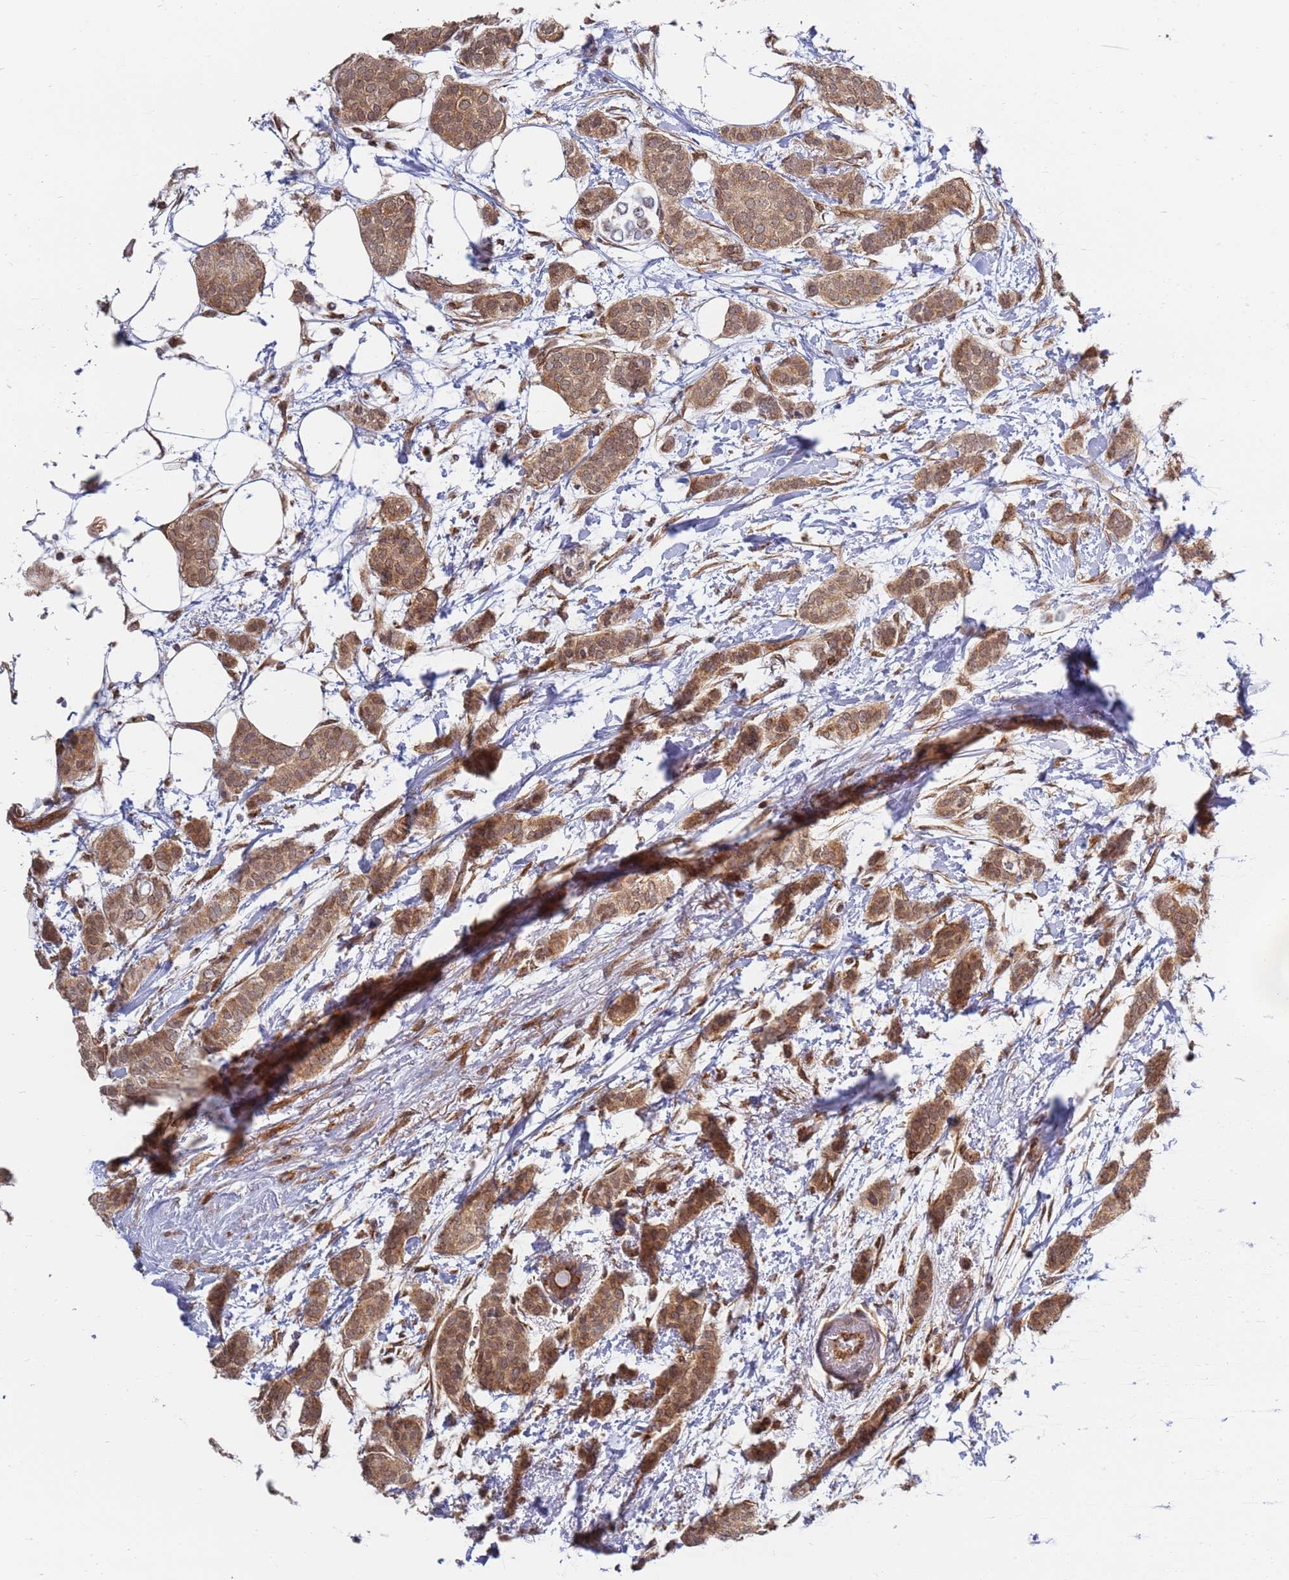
{"staining": {"intensity": "moderate", "quantity": ">75%", "location": "cytoplasmic/membranous,nuclear"}, "tissue": "breast cancer", "cell_type": "Tumor cells", "image_type": "cancer", "snomed": [{"axis": "morphology", "description": "Duct carcinoma"}, {"axis": "topography", "description": "Breast"}], "caption": "Human breast cancer stained for a protein (brown) shows moderate cytoplasmic/membranous and nuclear positive expression in approximately >75% of tumor cells.", "gene": "CEP170", "patient": {"sex": "female", "age": 72}}